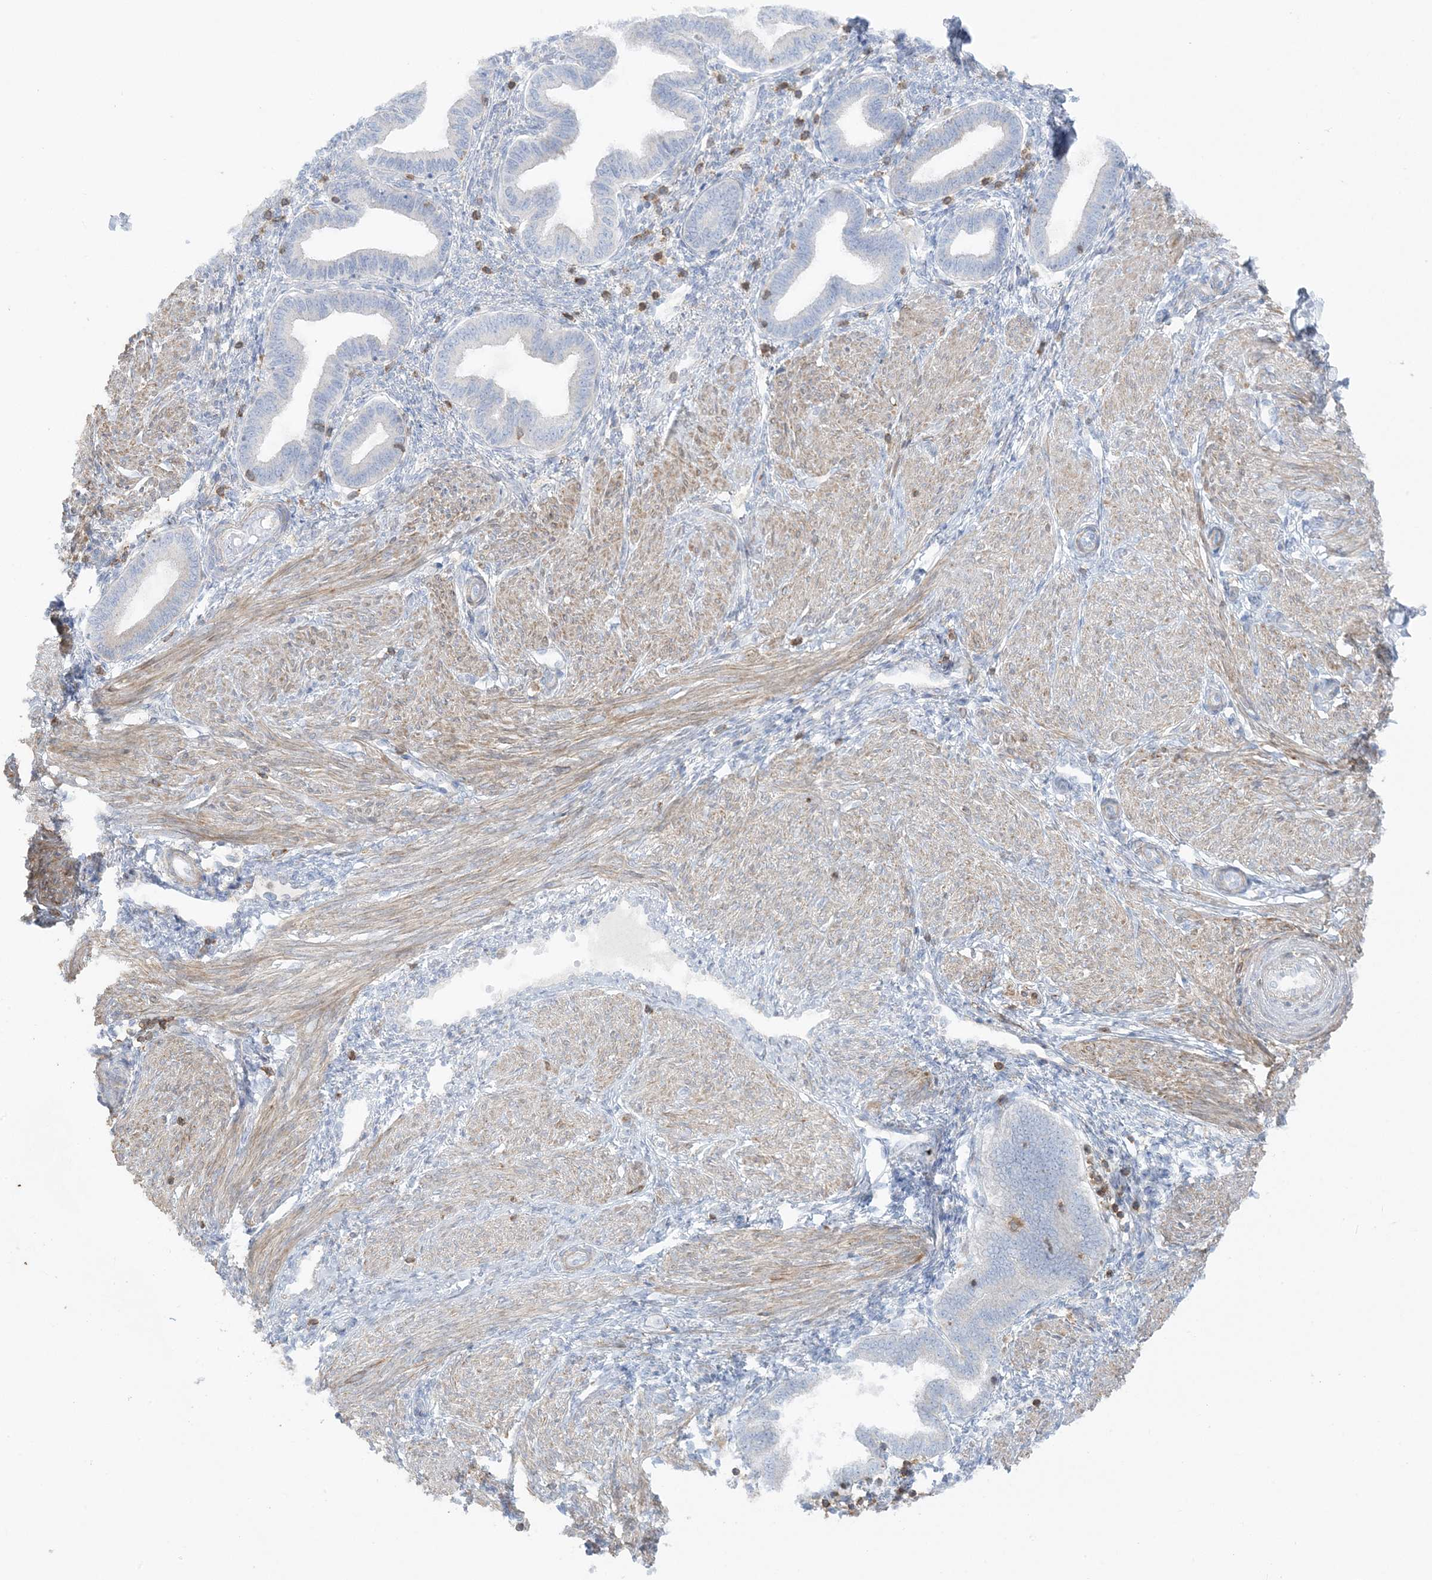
{"staining": {"intensity": "negative", "quantity": "none", "location": "none"}, "tissue": "endometrium", "cell_type": "Cells in endometrial stroma", "image_type": "normal", "snomed": [{"axis": "morphology", "description": "Normal tissue, NOS"}, {"axis": "topography", "description": "Endometrium"}], "caption": "Cells in endometrial stroma show no significant expression in benign endometrium. Nuclei are stained in blue.", "gene": "ARHGAP30", "patient": {"sex": "female", "age": 53}}